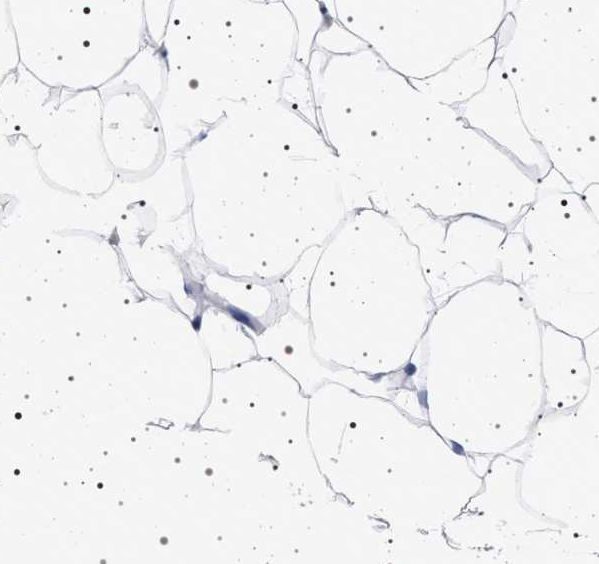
{"staining": {"intensity": "negative", "quantity": "none", "location": "none"}, "tissue": "adipose tissue", "cell_type": "Adipocytes", "image_type": "normal", "snomed": [{"axis": "morphology", "description": "Normal tissue, NOS"}, {"axis": "topography", "description": "Breast"}, {"axis": "topography", "description": "Adipose tissue"}], "caption": "Immunohistochemical staining of benign human adipose tissue displays no significant expression in adipocytes. Brightfield microscopy of immunohistochemistry (IHC) stained with DAB (brown) and hematoxylin (blue), captured at high magnification.", "gene": "MAPK10", "patient": {"sex": "female", "age": 25}}